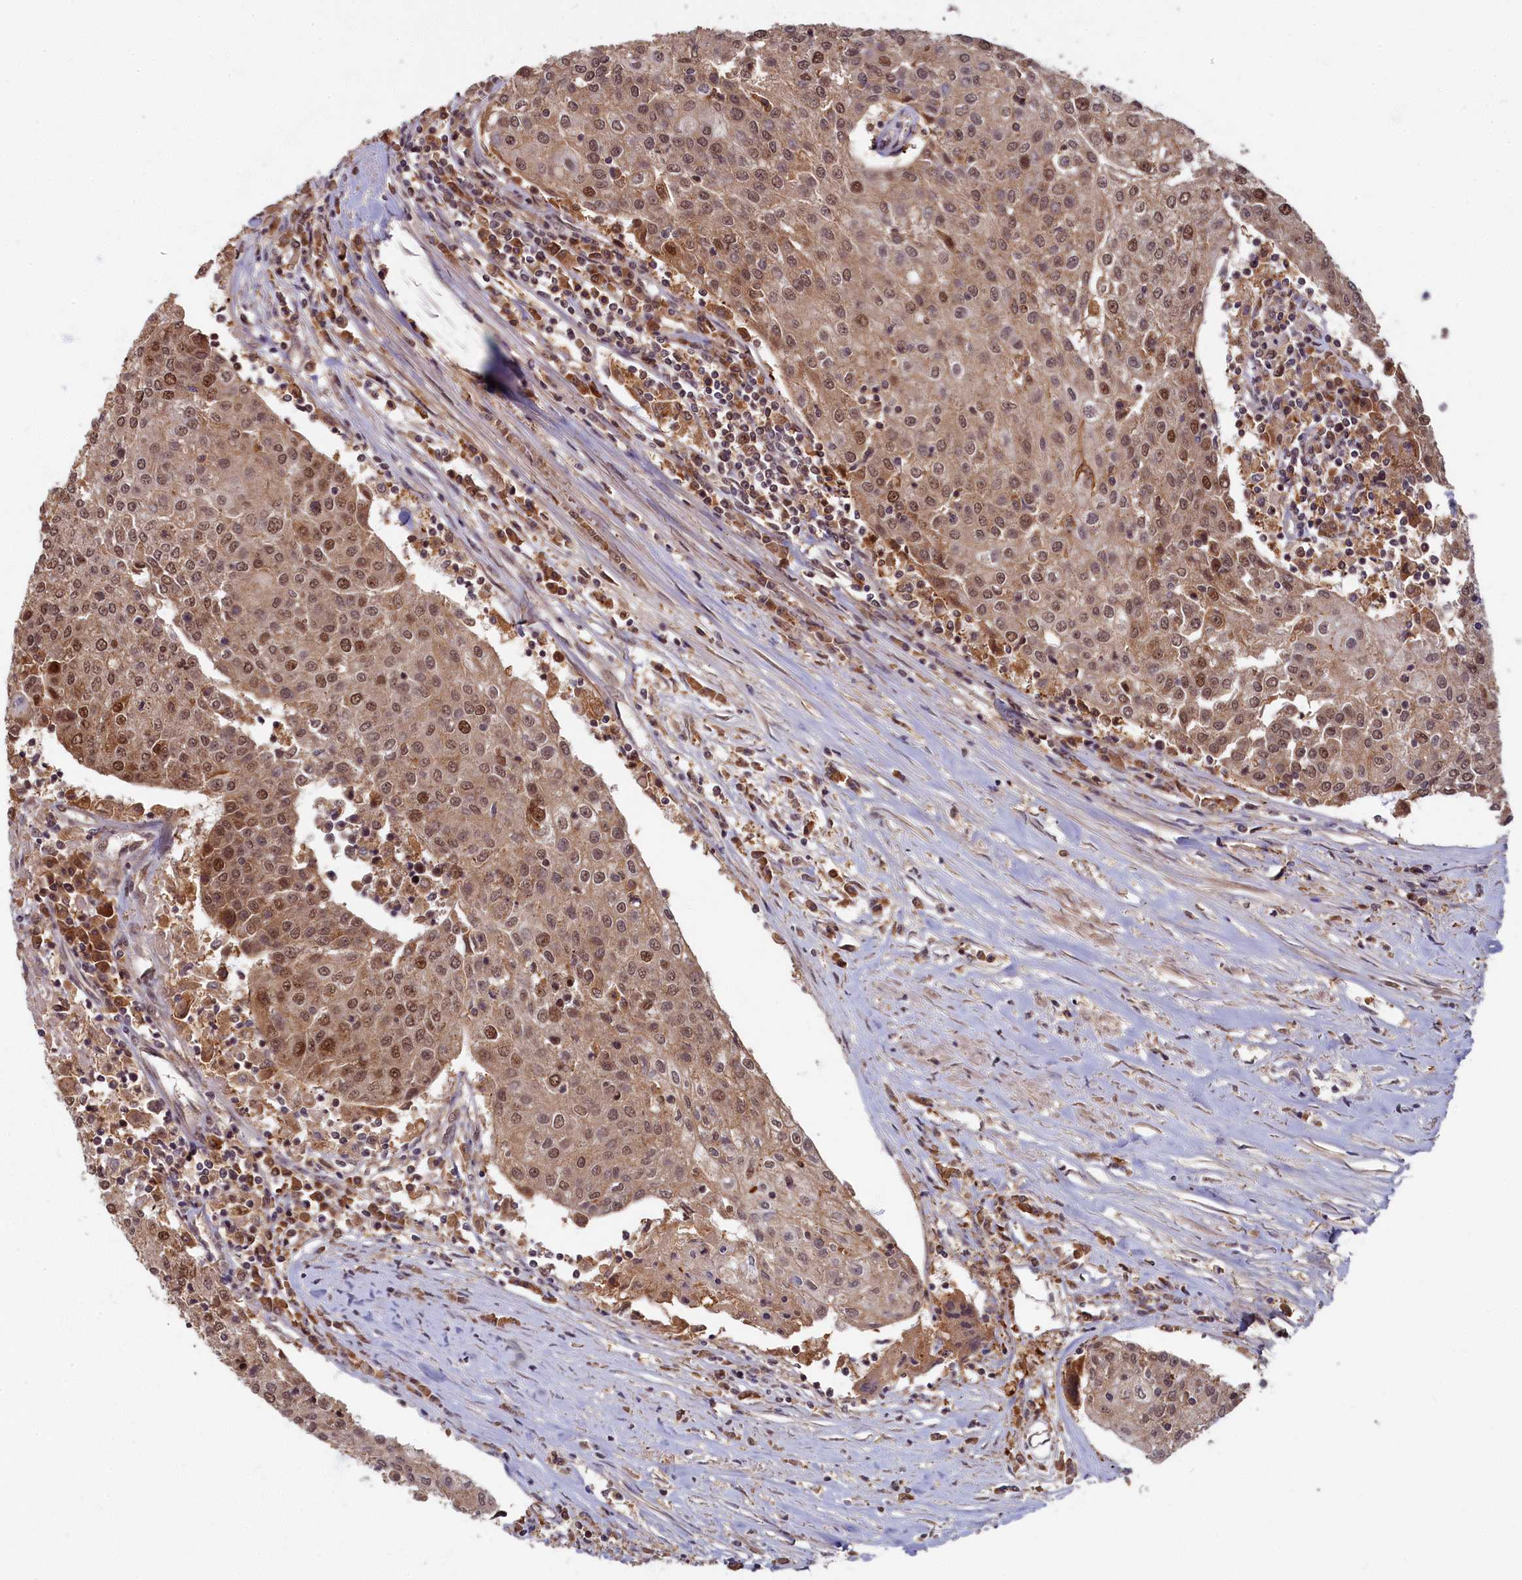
{"staining": {"intensity": "moderate", "quantity": ">75%", "location": "nuclear"}, "tissue": "urothelial cancer", "cell_type": "Tumor cells", "image_type": "cancer", "snomed": [{"axis": "morphology", "description": "Urothelial carcinoma, High grade"}, {"axis": "topography", "description": "Urinary bladder"}], "caption": "Protein expression analysis of high-grade urothelial carcinoma displays moderate nuclear expression in approximately >75% of tumor cells. The staining is performed using DAB (3,3'-diaminobenzidine) brown chromogen to label protein expression. The nuclei are counter-stained blue using hematoxylin.", "gene": "BRCA1", "patient": {"sex": "female", "age": 85}}